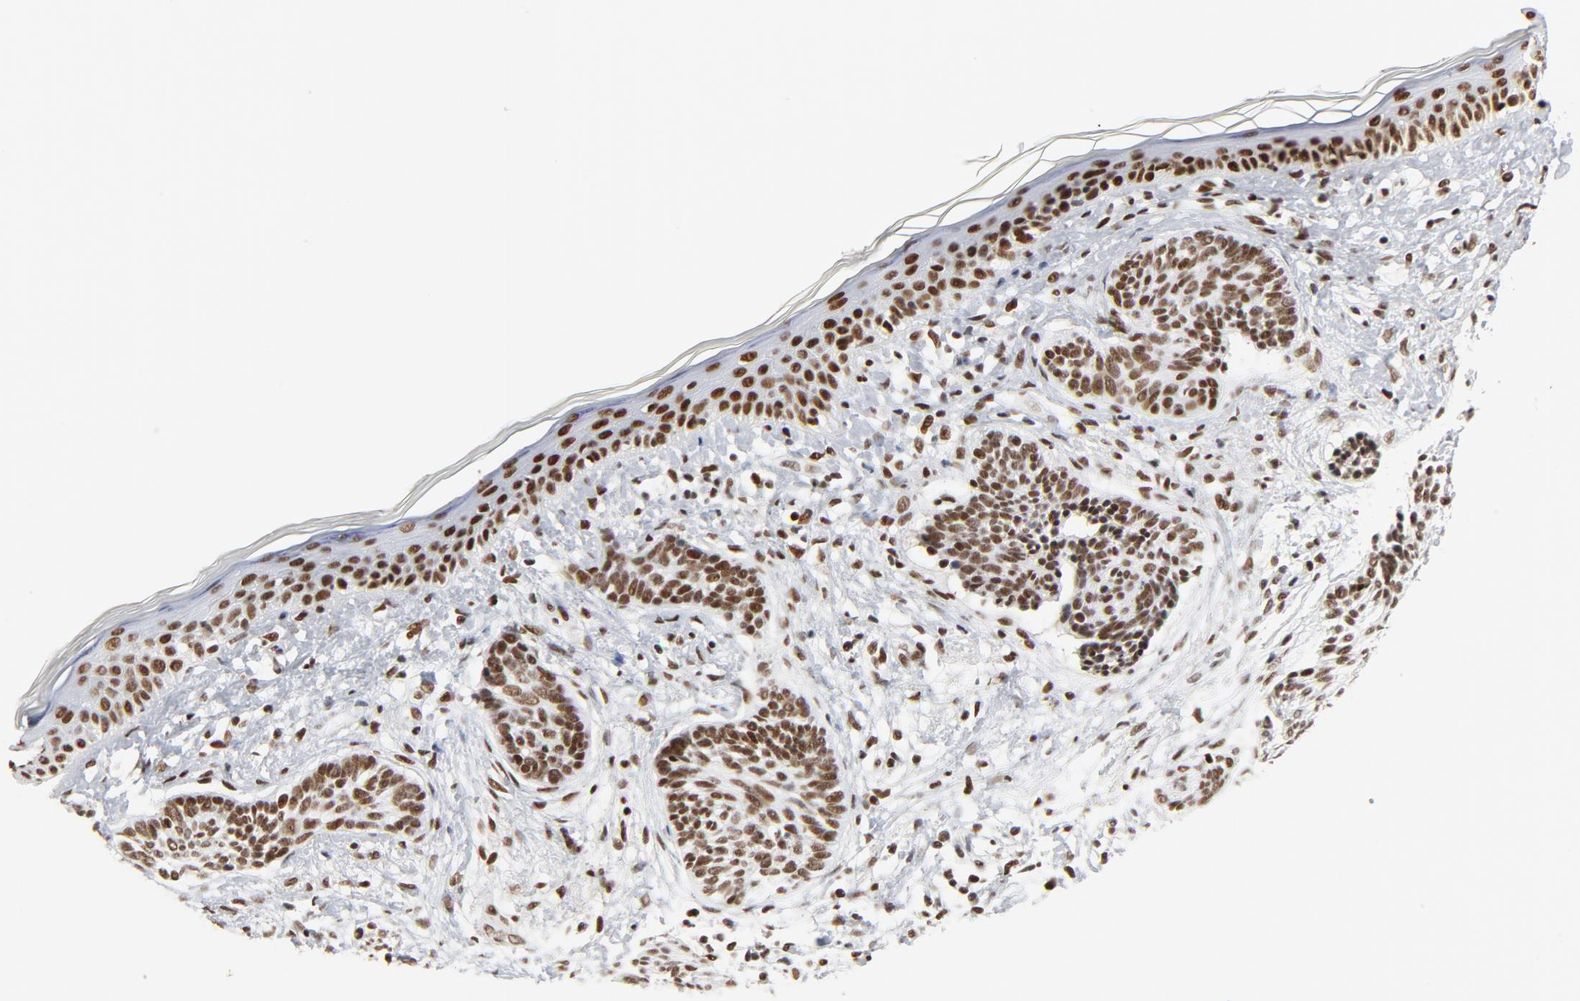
{"staining": {"intensity": "moderate", "quantity": ">75%", "location": "nuclear"}, "tissue": "skin cancer", "cell_type": "Tumor cells", "image_type": "cancer", "snomed": [{"axis": "morphology", "description": "Normal tissue, NOS"}, {"axis": "morphology", "description": "Basal cell carcinoma"}, {"axis": "topography", "description": "Skin"}], "caption": "Protein staining demonstrates moderate nuclear expression in approximately >75% of tumor cells in skin cancer (basal cell carcinoma).", "gene": "GTF2H1", "patient": {"sex": "male", "age": 63}}